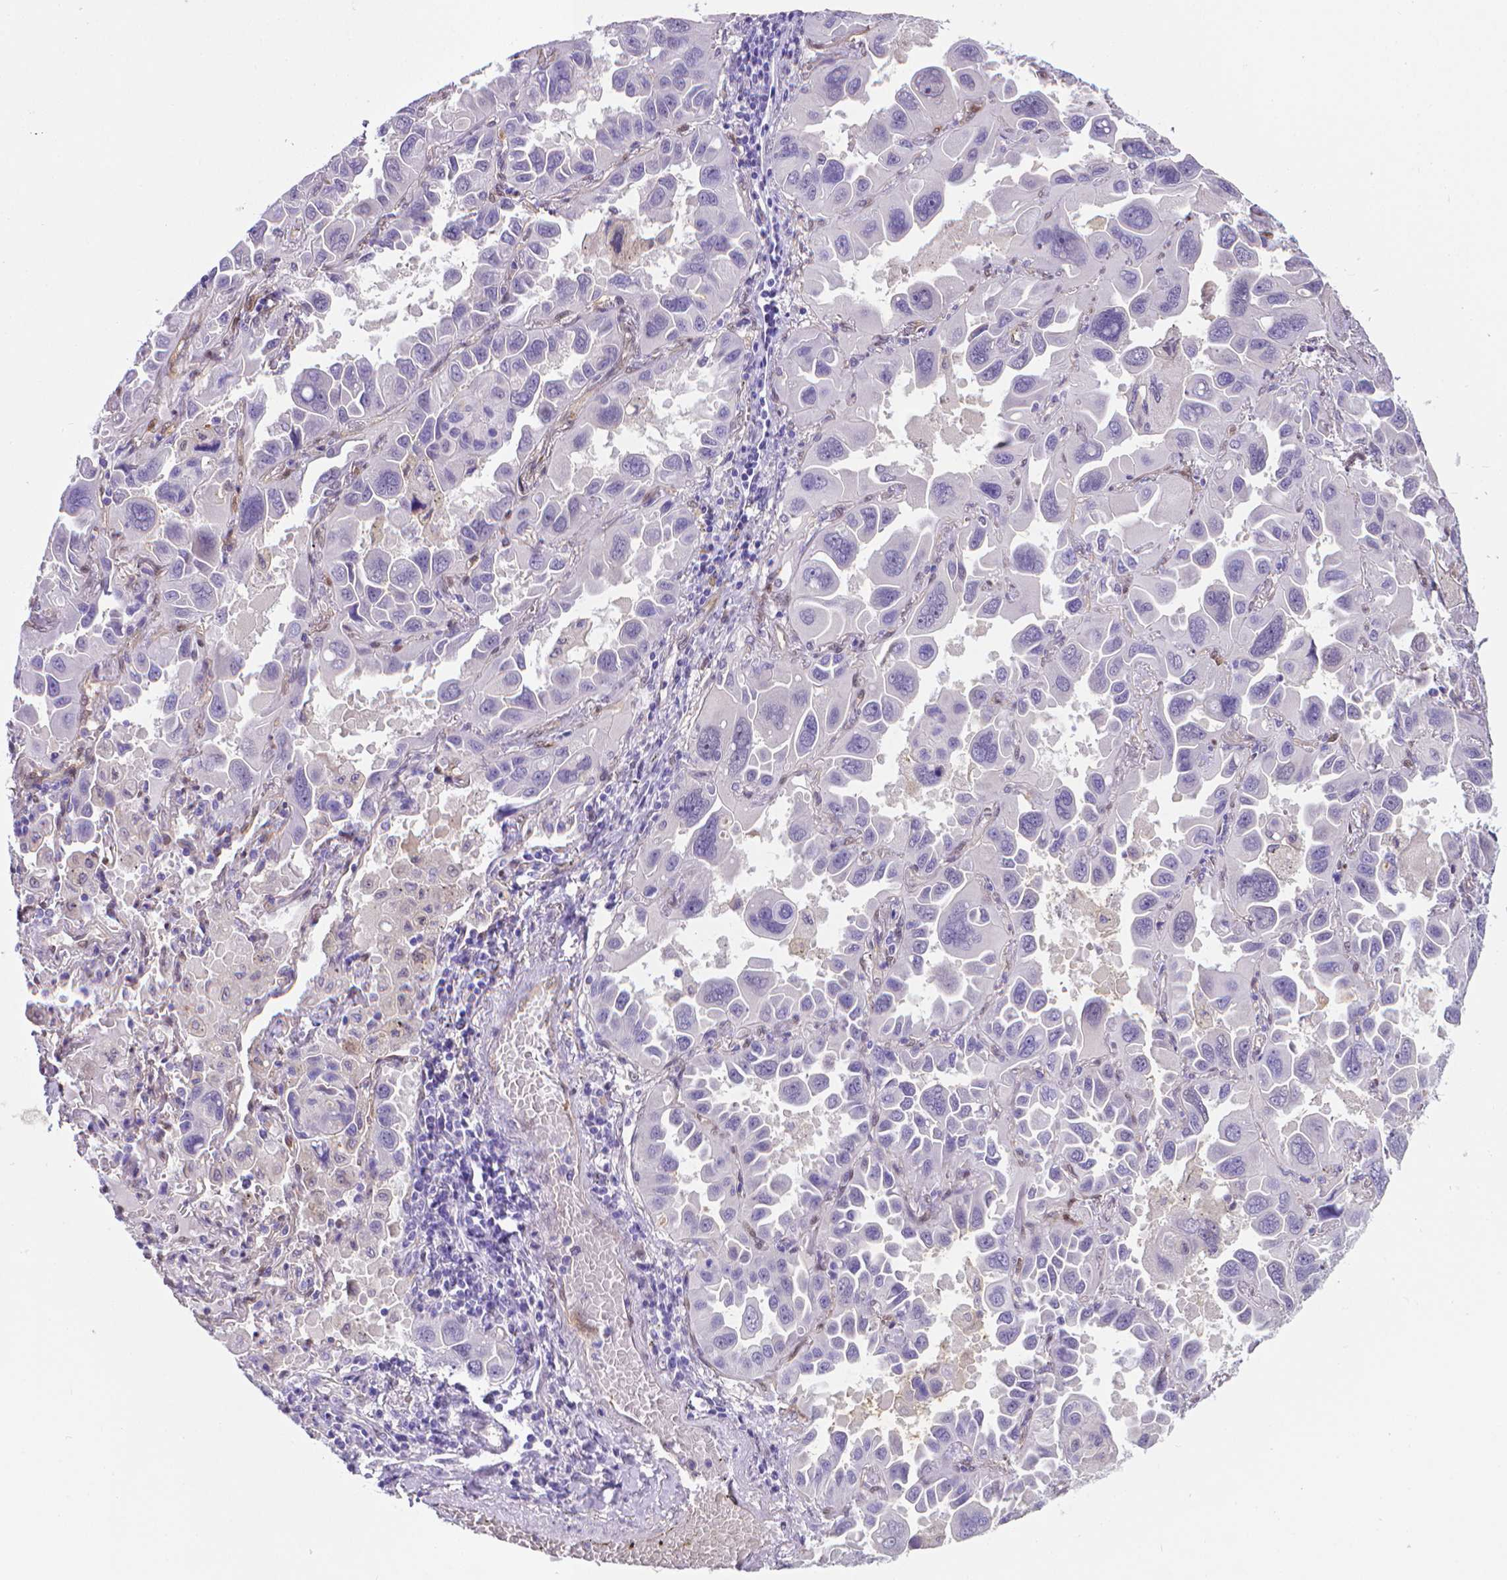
{"staining": {"intensity": "negative", "quantity": "none", "location": "none"}, "tissue": "lung cancer", "cell_type": "Tumor cells", "image_type": "cancer", "snomed": [{"axis": "morphology", "description": "Adenocarcinoma, NOS"}, {"axis": "topography", "description": "Lung"}], "caption": "Immunohistochemistry photomicrograph of lung cancer stained for a protein (brown), which shows no staining in tumor cells.", "gene": "CLIC4", "patient": {"sex": "male", "age": 64}}